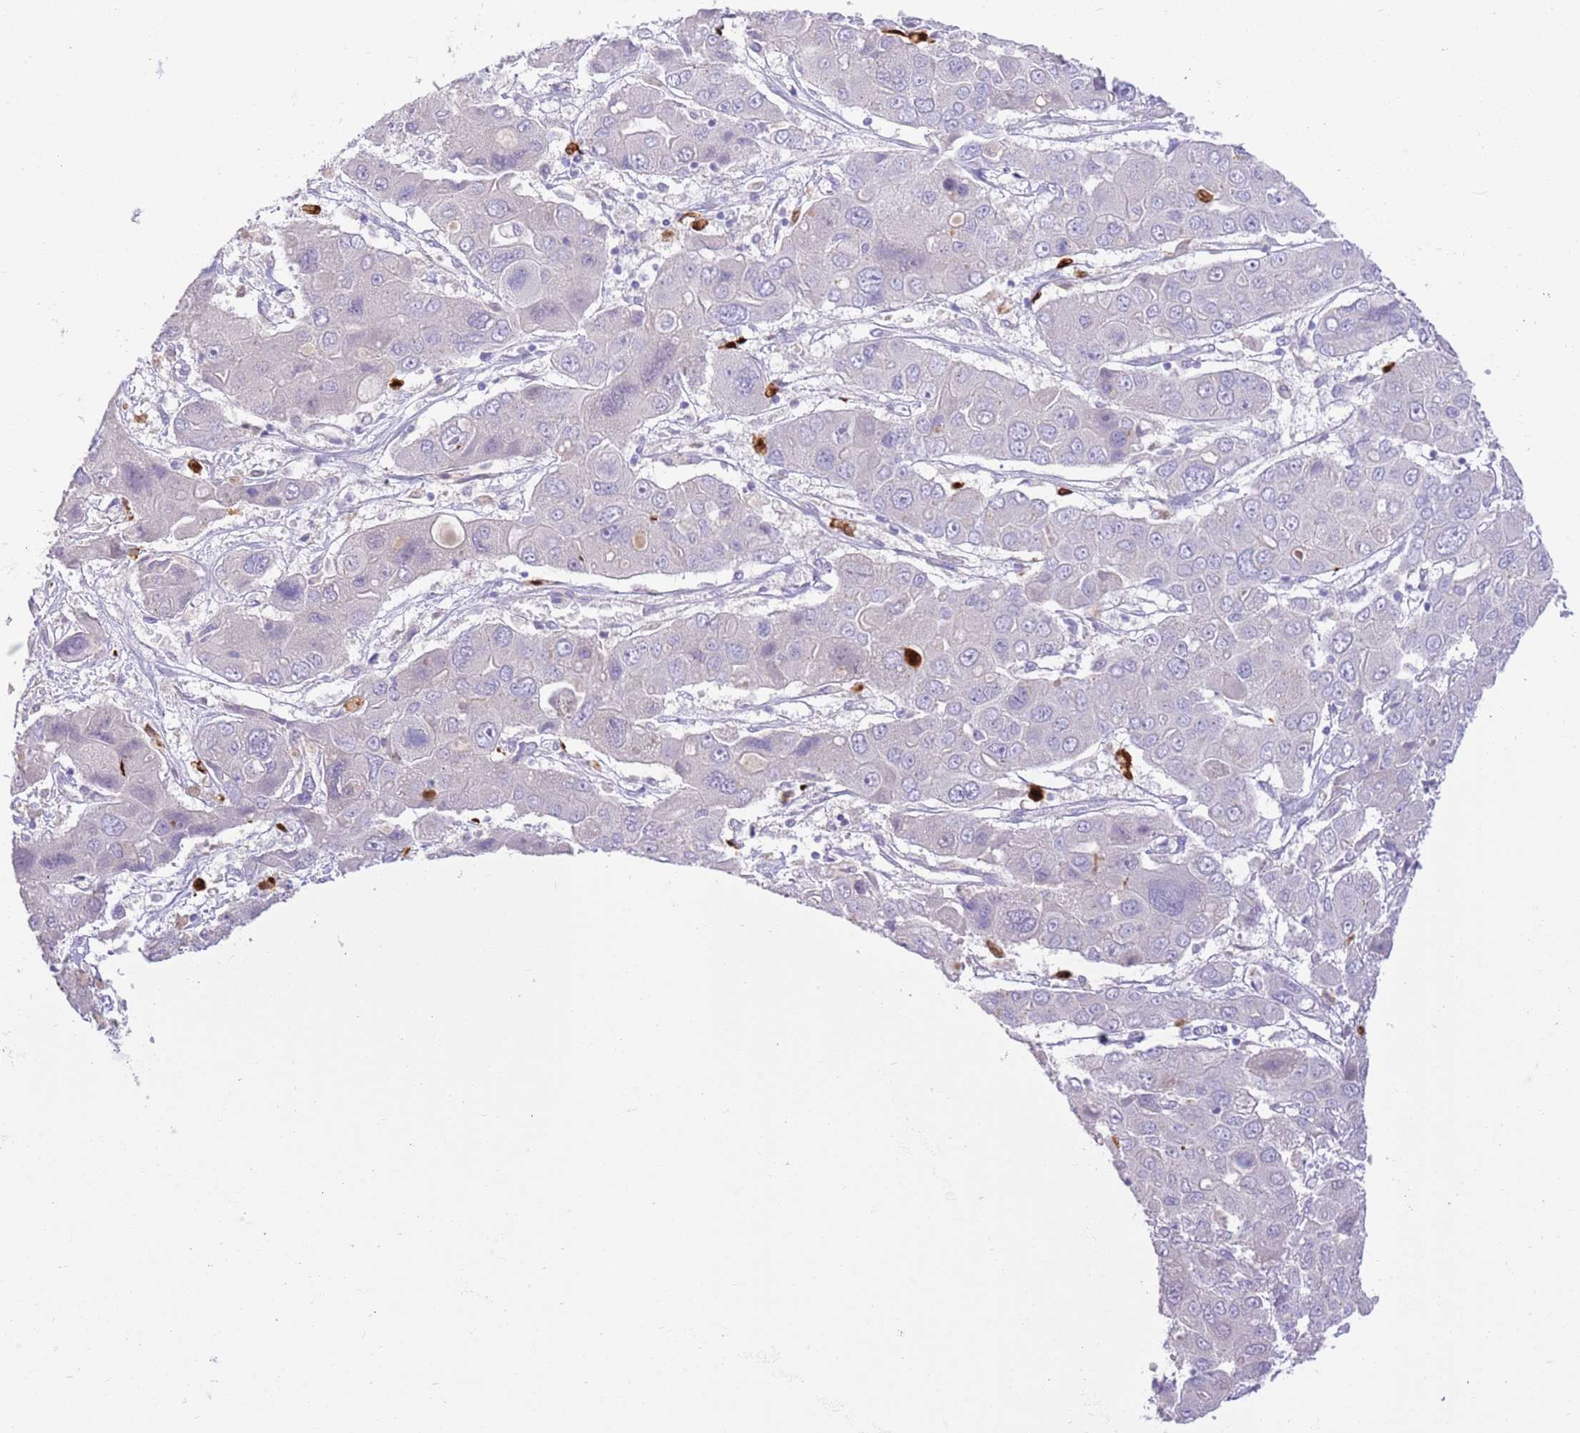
{"staining": {"intensity": "negative", "quantity": "none", "location": "none"}, "tissue": "liver cancer", "cell_type": "Tumor cells", "image_type": "cancer", "snomed": [{"axis": "morphology", "description": "Cholangiocarcinoma"}, {"axis": "topography", "description": "Liver"}], "caption": "Tumor cells are negative for brown protein staining in liver cancer (cholangiocarcinoma).", "gene": "SFTPA1", "patient": {"sex": "male", "age": 67}}